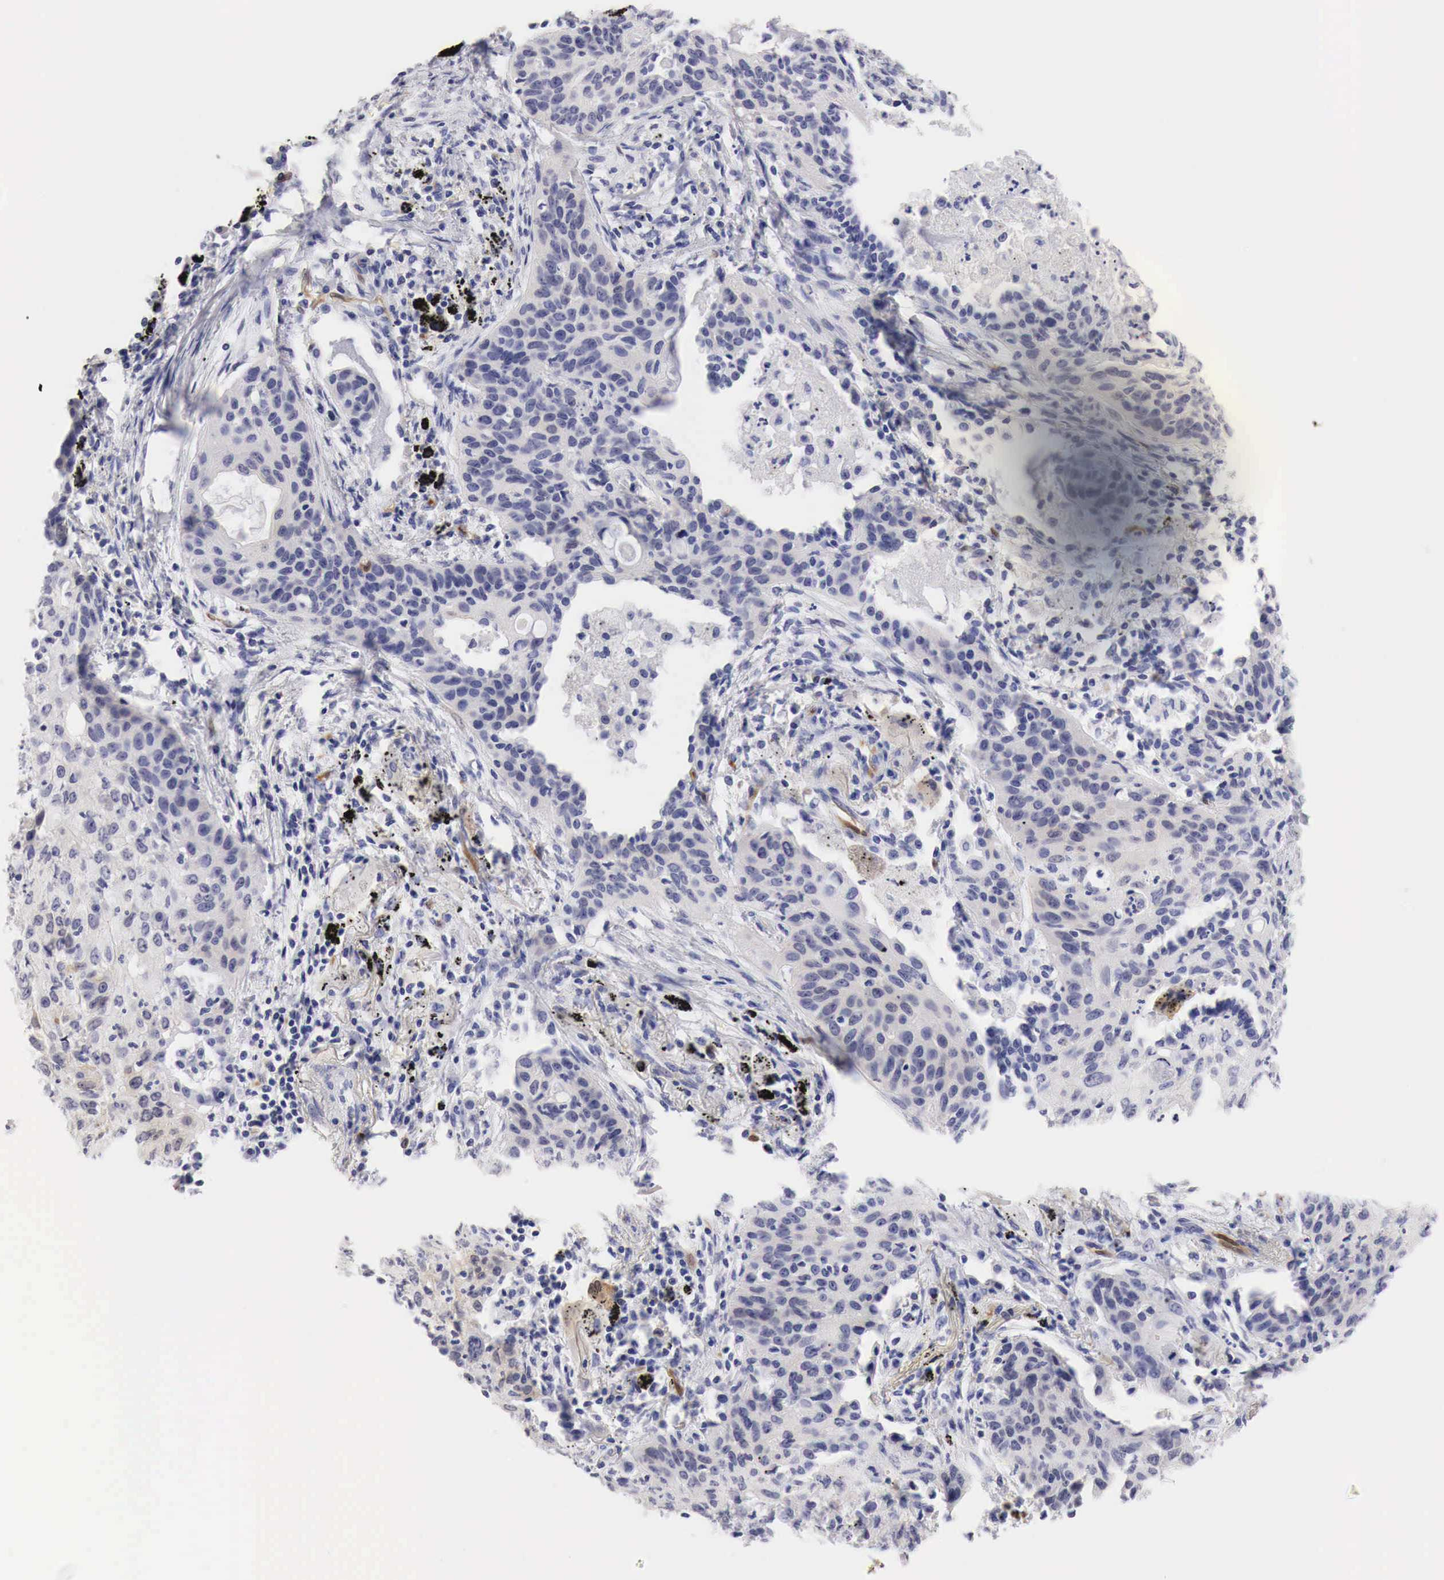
{"staining": {"intensity": "negative", "quantity": "none", "location": "none"}, "tissue": "lung cancer", "cell_type": "Tumor cells", "image_type": "cancer", "snomed": [{"axis": "morphology", "description": "Squamous cell carcinoma, NOS"}, {"axis": "topography", "description": "Lung"}], "caption": "IHC of human lung cancer (squamous cell carcinoma) shows no staining in tumor cells. (Stains: DAB (3,3'-diaminobenzidine) immunohistochemistry (IHC) with hematoxylin counter stain, Microscopy: brightfield microscopy at high magnification).", "gene": "CDKN2A", "patient": {"sex": "male", "age": 71}}